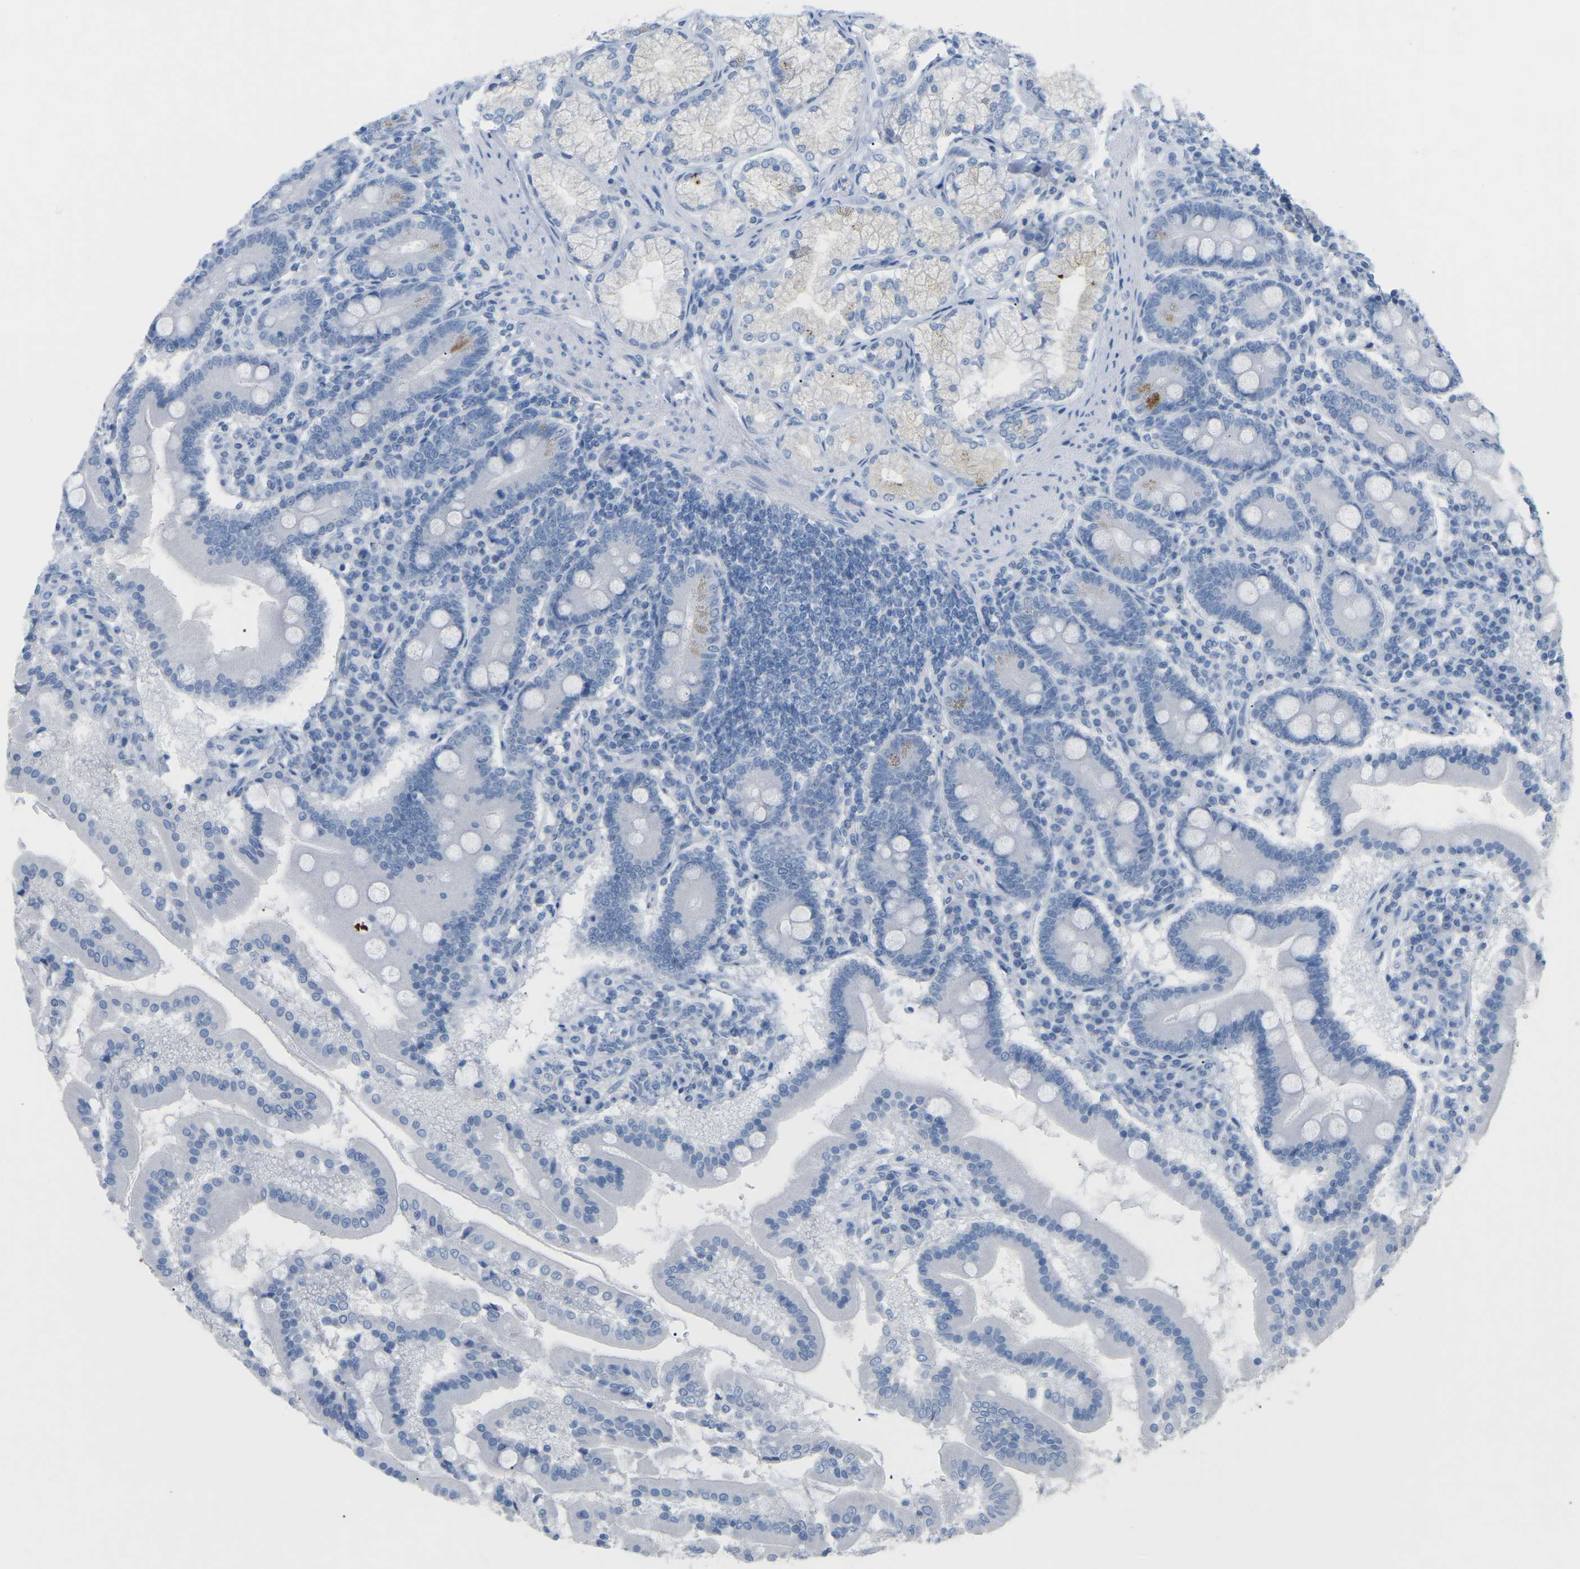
{"staining": {"intensity": "moderate", "quantity": "<25%", "location": "cytoplasmic/membranous"}, "tissue": "duodenum", "cell_type": "Glandular cells", "image_type": "normal", "snomed": [{"axis": "morphology", "description": "Normal tissue, NOS"}, {"axis": "topography", "description": "Duodenum"}], "caption": "Duodenum stained with a brown dye displays moderate cytoplasmic/membranous positive positivity in approximately <25% of glandular cells.", "gene": "HBG2", "patient": {"sex": "male", "age": 50}}